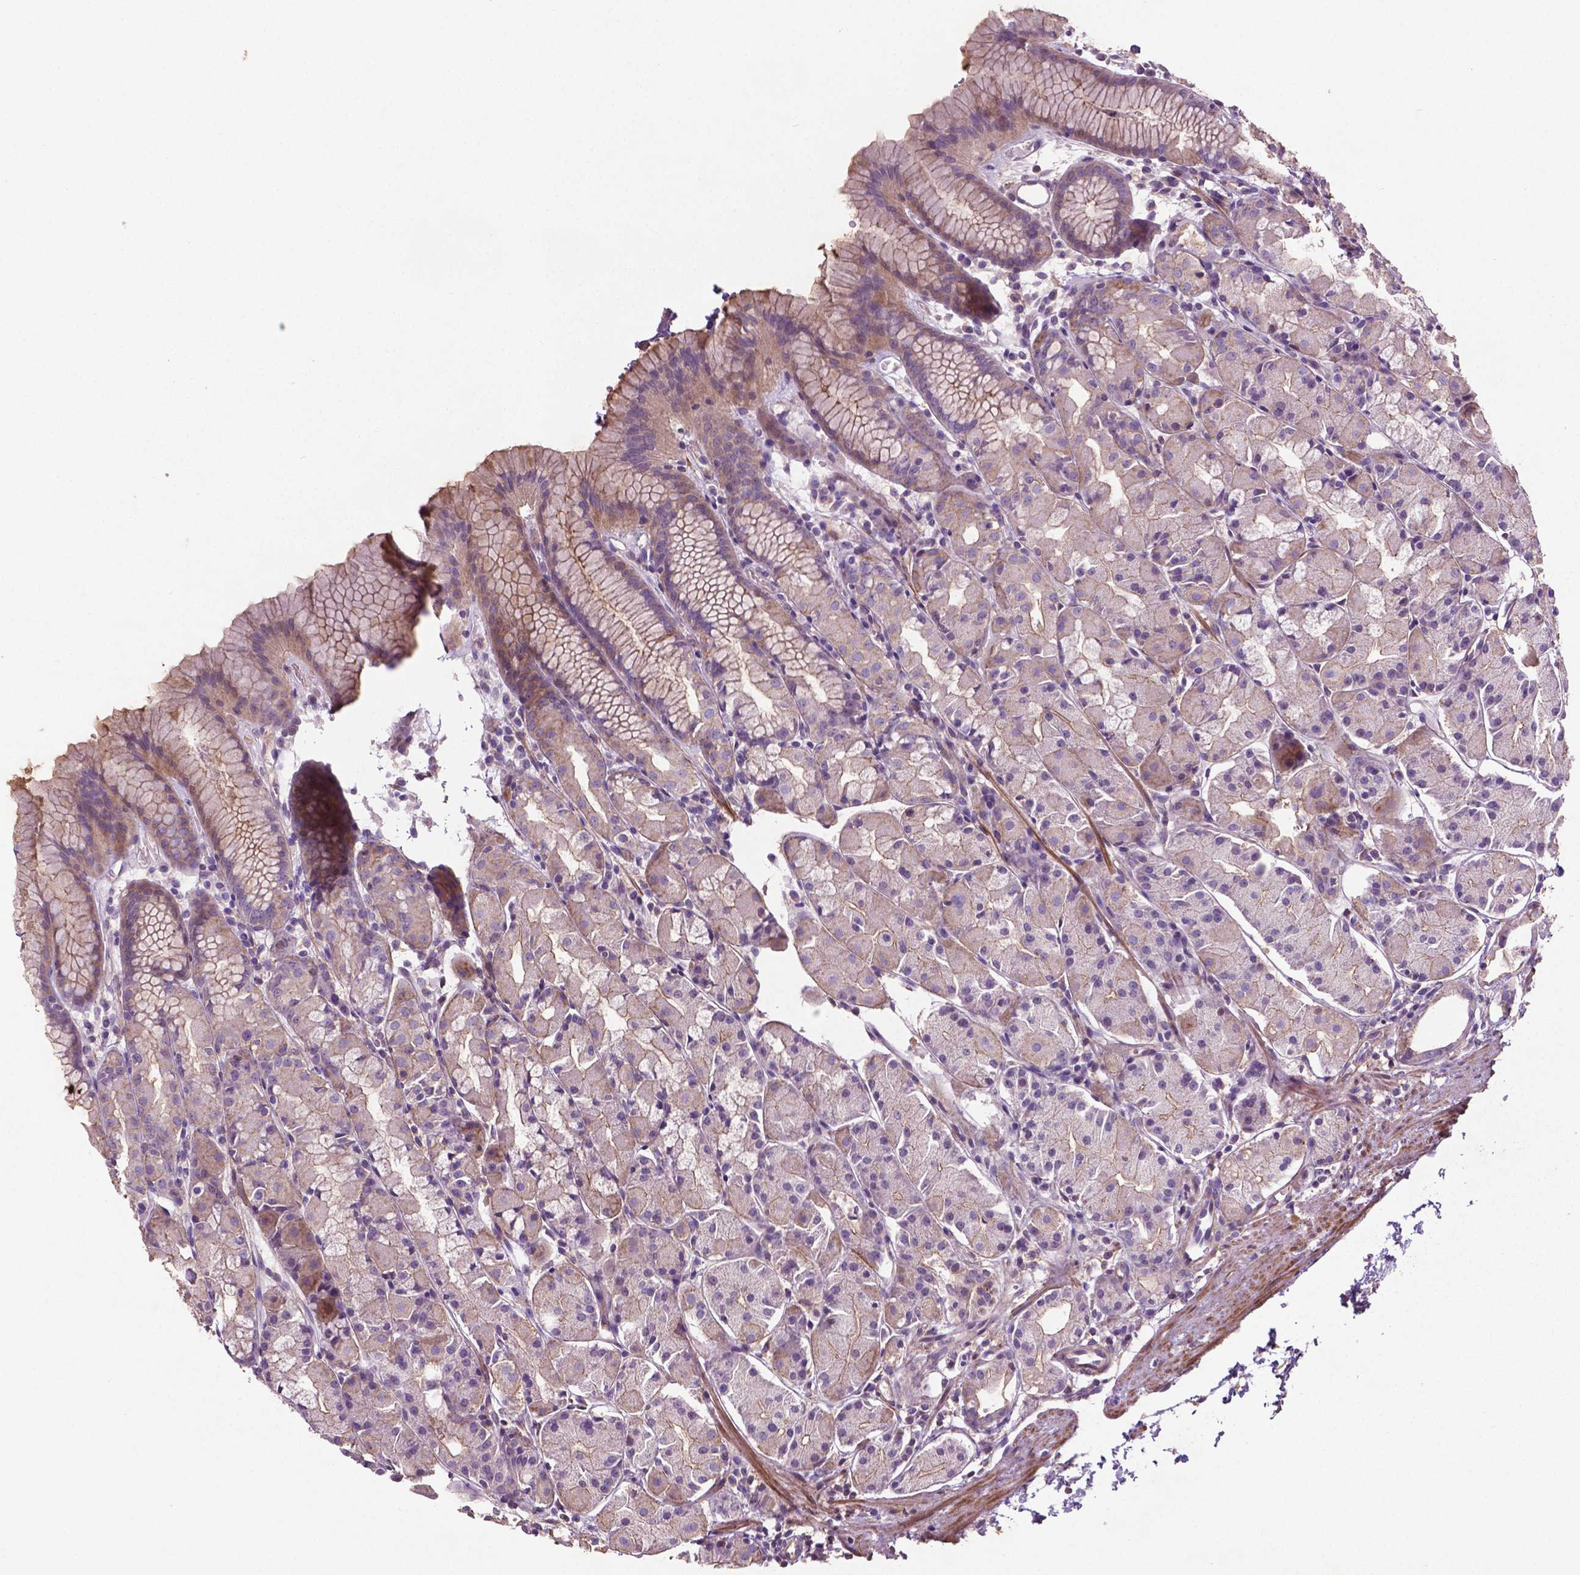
{"staining": {"intensity": "negative", "quantity": "none", "location": "none"}, "tissue": "stomach", "cell_type": "Glandular cells", "image_type": "normal", "snomed": [{"axis": "morphology", "description": "Normal tissue, NOS"}, {"axis": "topography", "description": "Stomach, upper"}], "caption": "Protein analysis of benign stomach displays no significant expression in glandular cells.", "gene": "BMP4", "patient": {"sex": "male", "age": 47}}